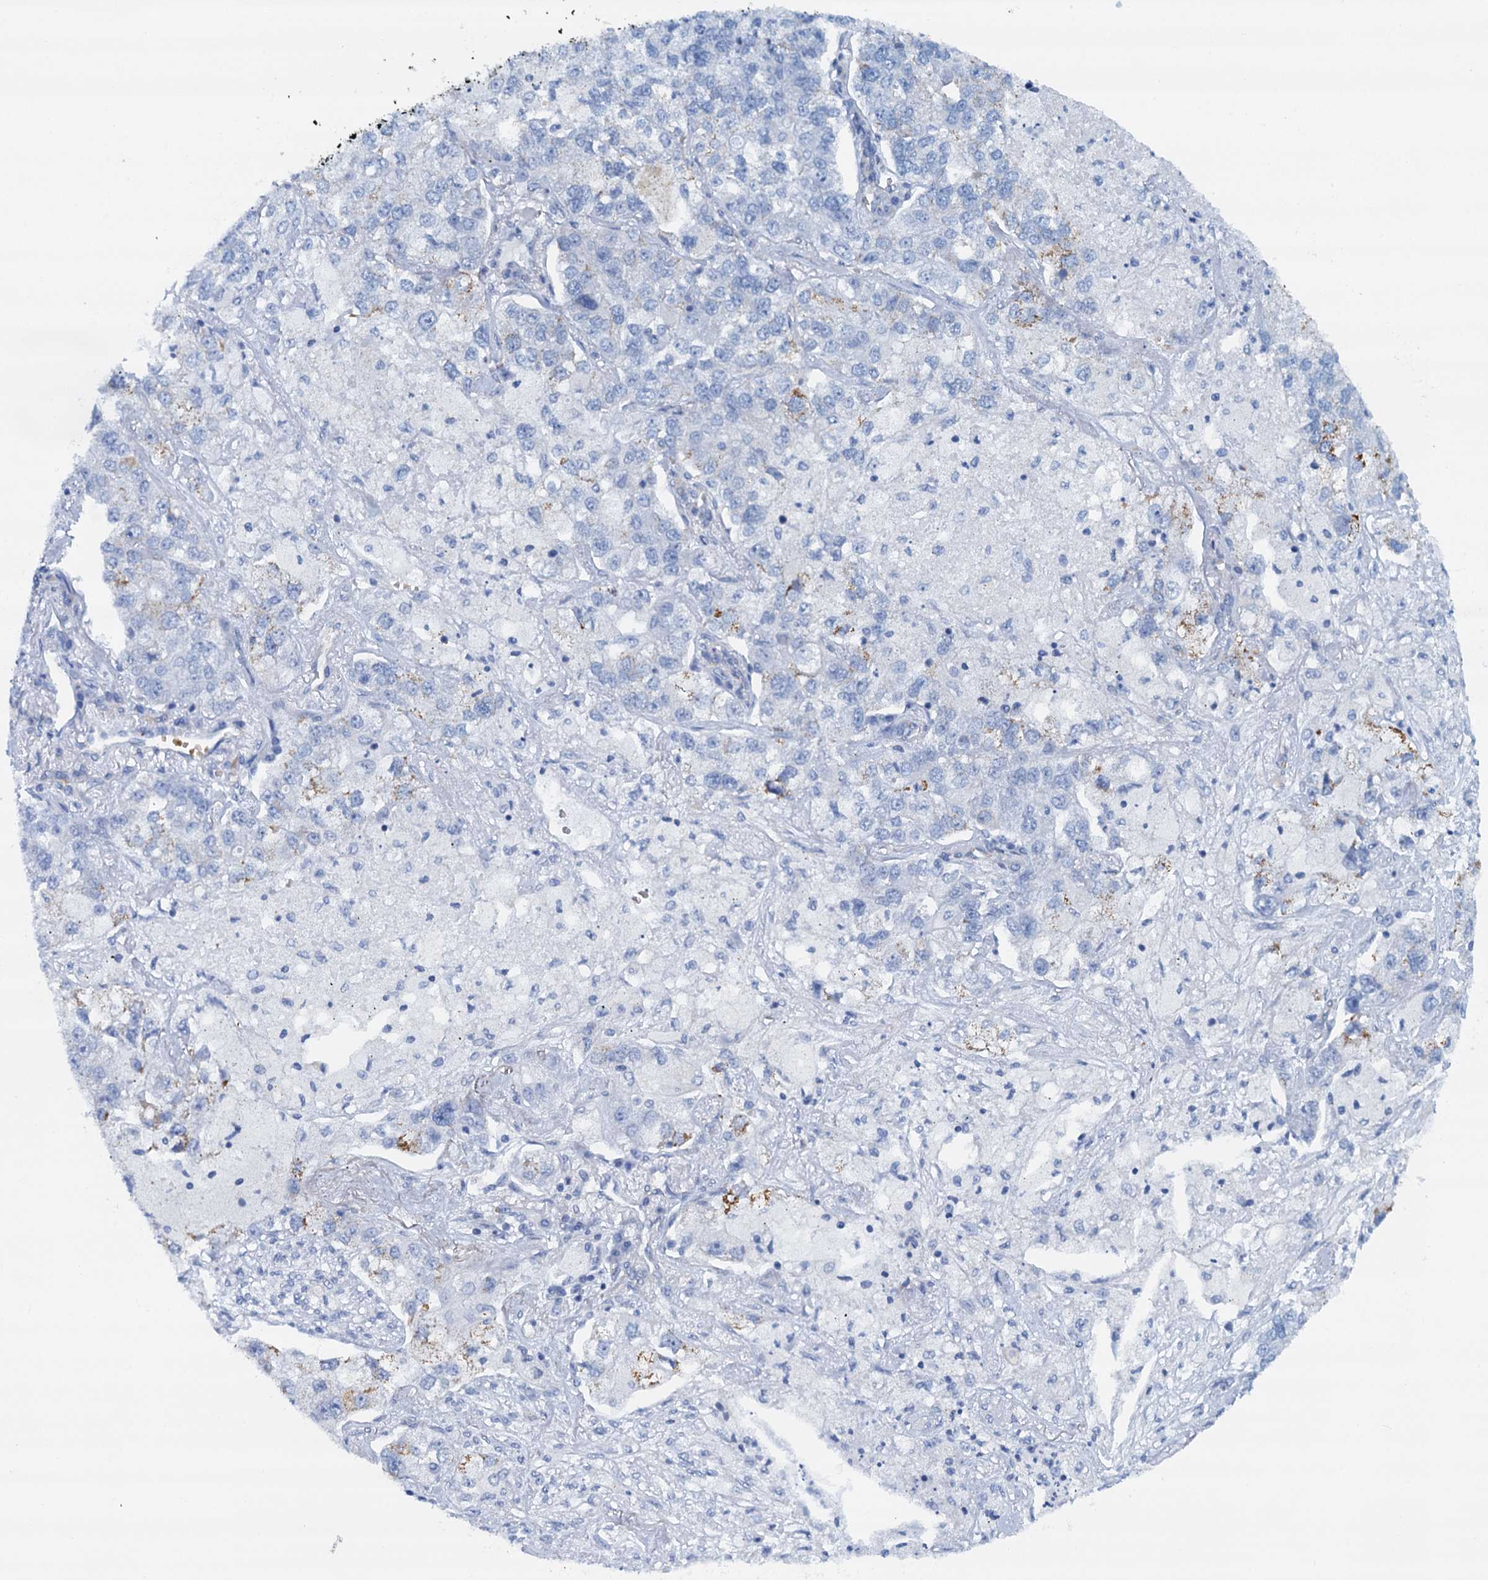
{"staining": {"intensity": "moderate", "quantity": "<25%", "location": "cytoplasmic/membranous"}, "tissue": "lung cancer", "cell_type": "Tumor cells", "image_type": "cancer", "snomed": [{"axis": "morphology", "description": "Adenocarcinoma, NOS"}, {"axis": "topography", "description": "Lung"}], "caption": "This is a photomicrograph of immunohistochemistry staining of lung cancer (adenocarcinoma), which shows moderate expression in the cytoplasmic/membranous of tumor cells.", "gene": "ROGDI", "patient": {"sex": "male", "age": 49}}